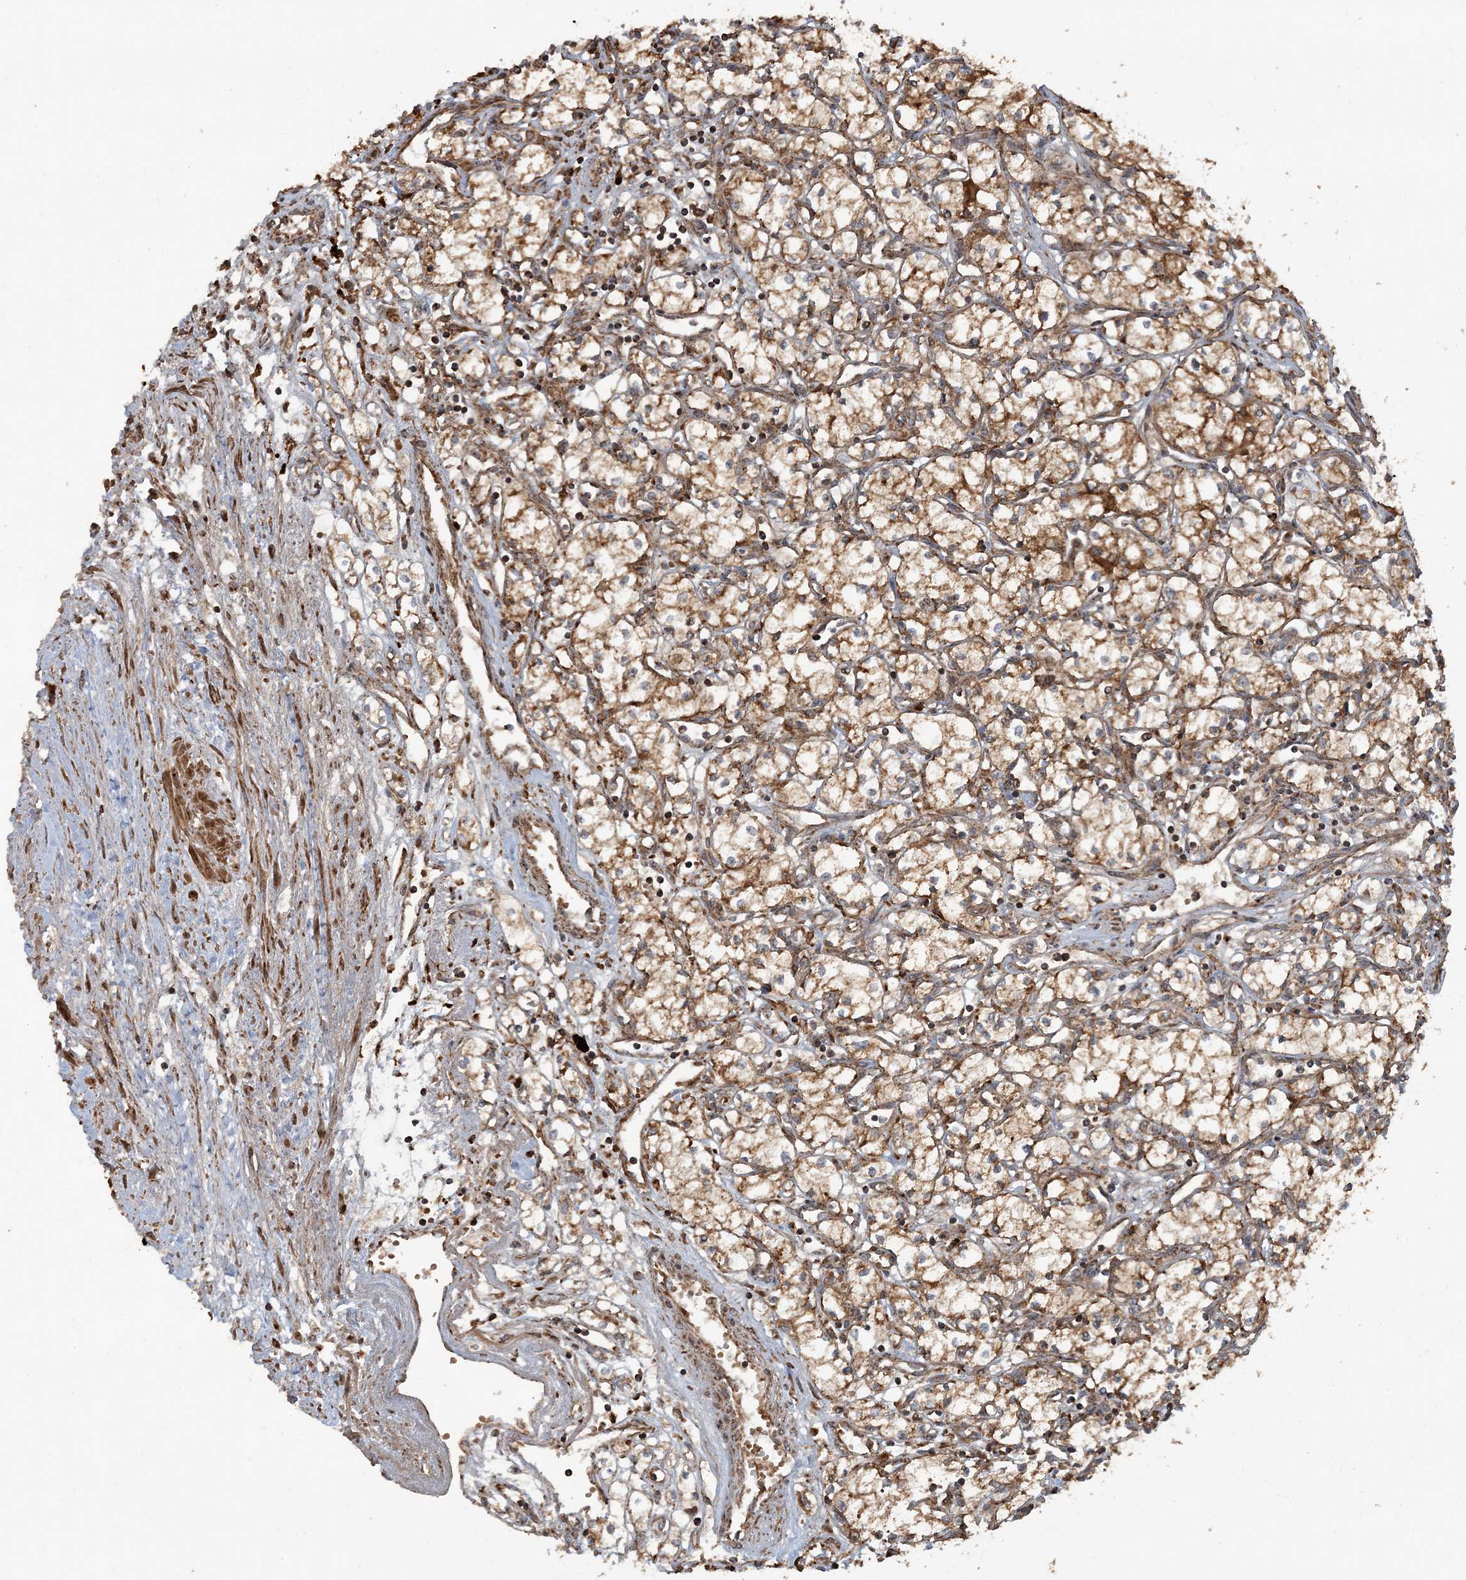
{"staining": {"intensity": "moderate", "quantity": ">75%", "location": "cytoplasmic/membranous"}, "tissue": "renal cancer", "cell_type": "Tumor cells", "image_type": "cancer", "snomed": [{"axis": "morphology", "description": "Adenocarcinoma, NOS"}, {"axis": "topography", "description": "Kidney"}], "caption": "The image demonstrates staining of renal cancer (adenocarcinoma), revealing moderate cytoplasmic/membranous protein positivity (brown color) within tumor cells.", "gene": "LTN1", "patient": {"sex": "male", "age": 59}}